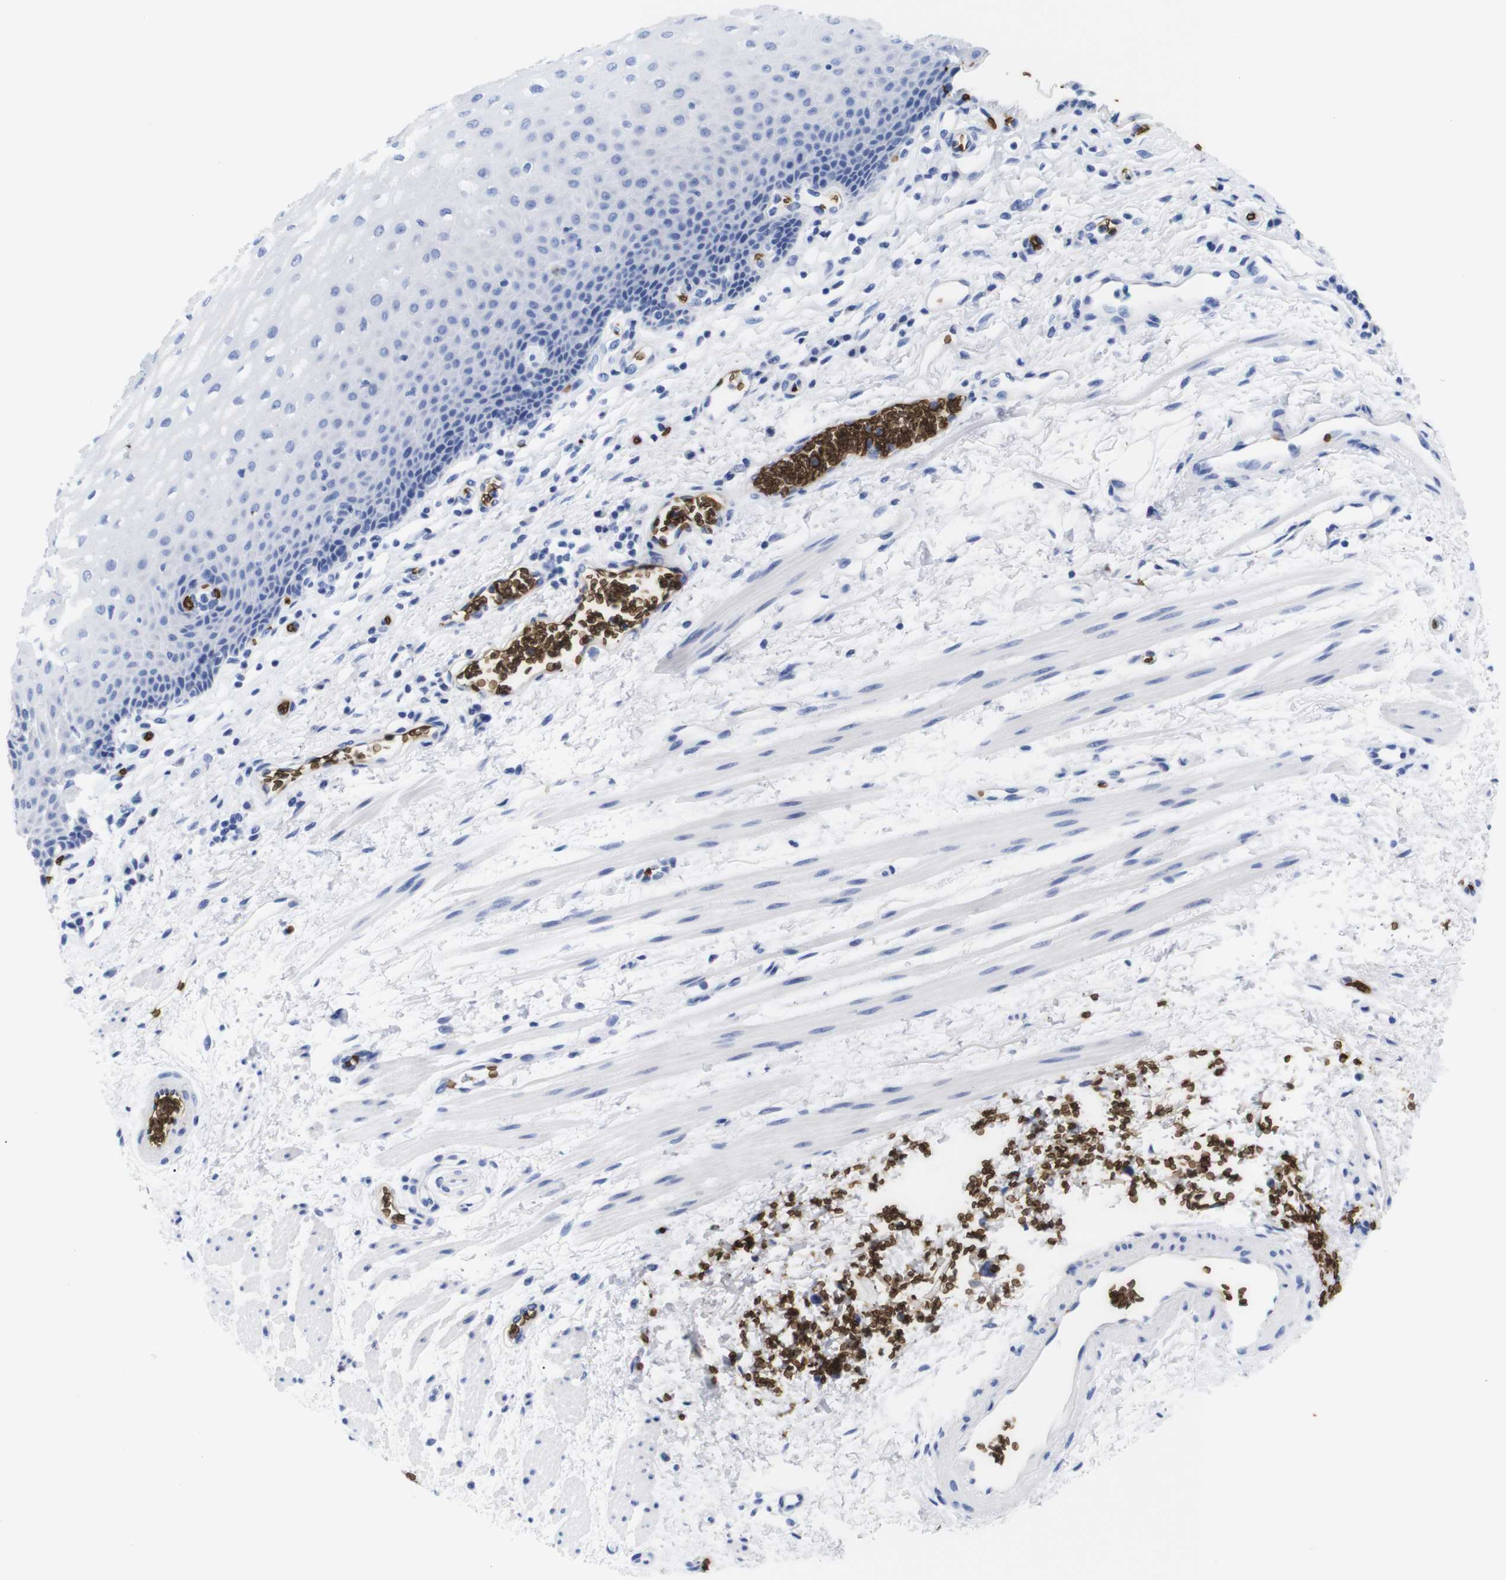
{"staining": {"intensity": "negative", "quantity": "none", "location": "none"}, "tissue": "esophagus", "cell_type": "Squamous epithelial cells", "image_type": "normal", "snomed": [{"axis": "morphology", "description": "Normal tissue, NOS"}, {"axis": "topography", "description": "Esophagus"}], "caption": "Immunohistochemistry (IHC) photomicrograph of benign esophagus: human esophagus stained with DAB demonstrates no significant protein staining in squamous epithelial cells. (IHC, brightfield microscopy, high magnification).", "gene": "S1PR2", "patient": {"sex": "male", "age": 54}}